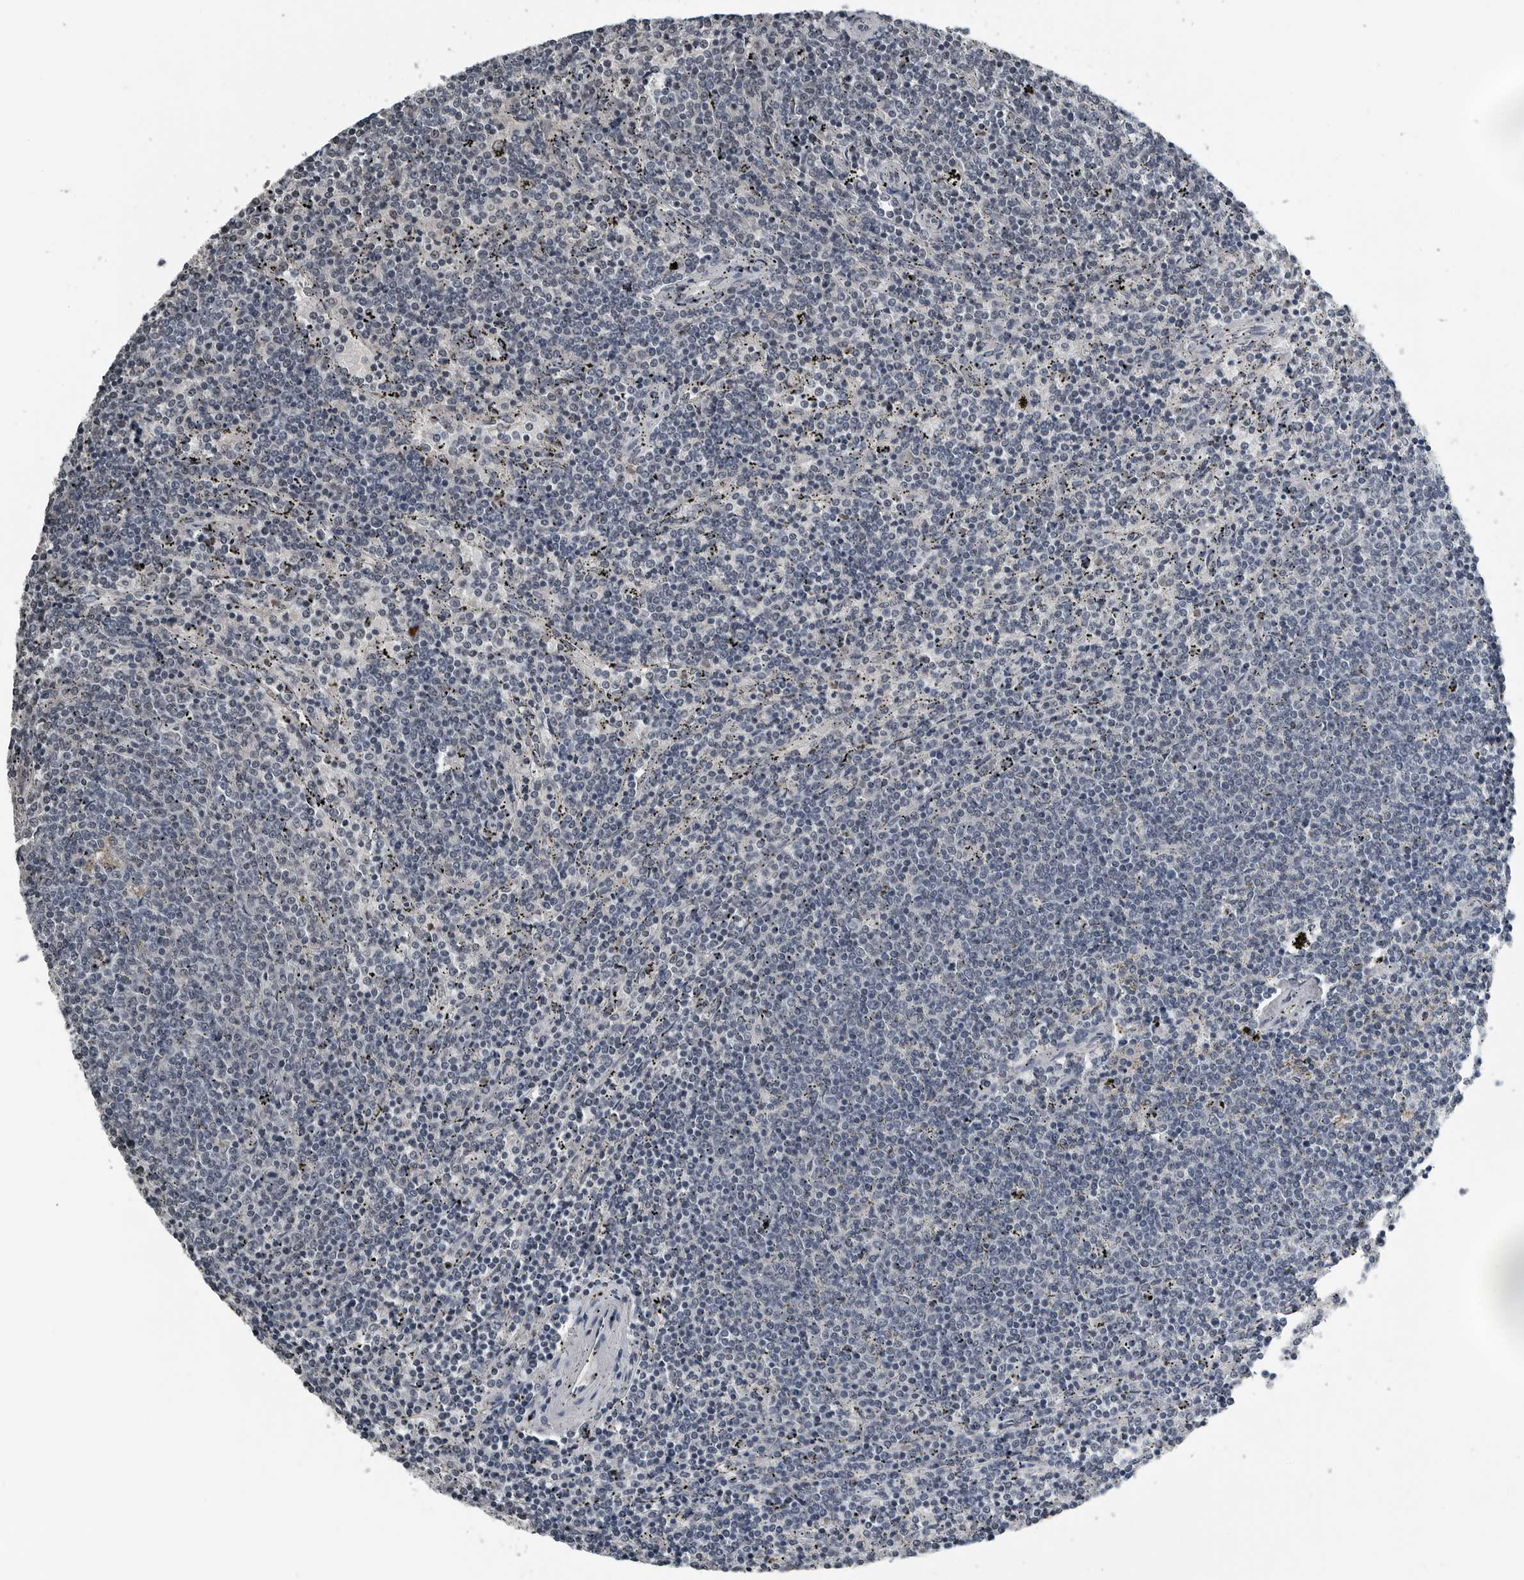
{"staining": {"intensity": "negative", "quantity": "none", "location": "none"}, "tissue": "lymphoma", "cell_type": "Tumor cells", "image_type": "cancer", "snomed": [{"axis": "morphology", "description": "Malignant lymphoma, non-Hodgkin's type, Low grade"}, {"axis": "topography", "description": "Spleen"}], "caption": "High magnification brightfield microscopy of malignant lymphoma, non-Hodgkin's type (low-grade) stained with DAB (brown) and counterstained with hematoxylin (blue): tumor cells show no significant positivity.", "gene": "SPINK1", "patient": {"sex": "female", "age": 50}}